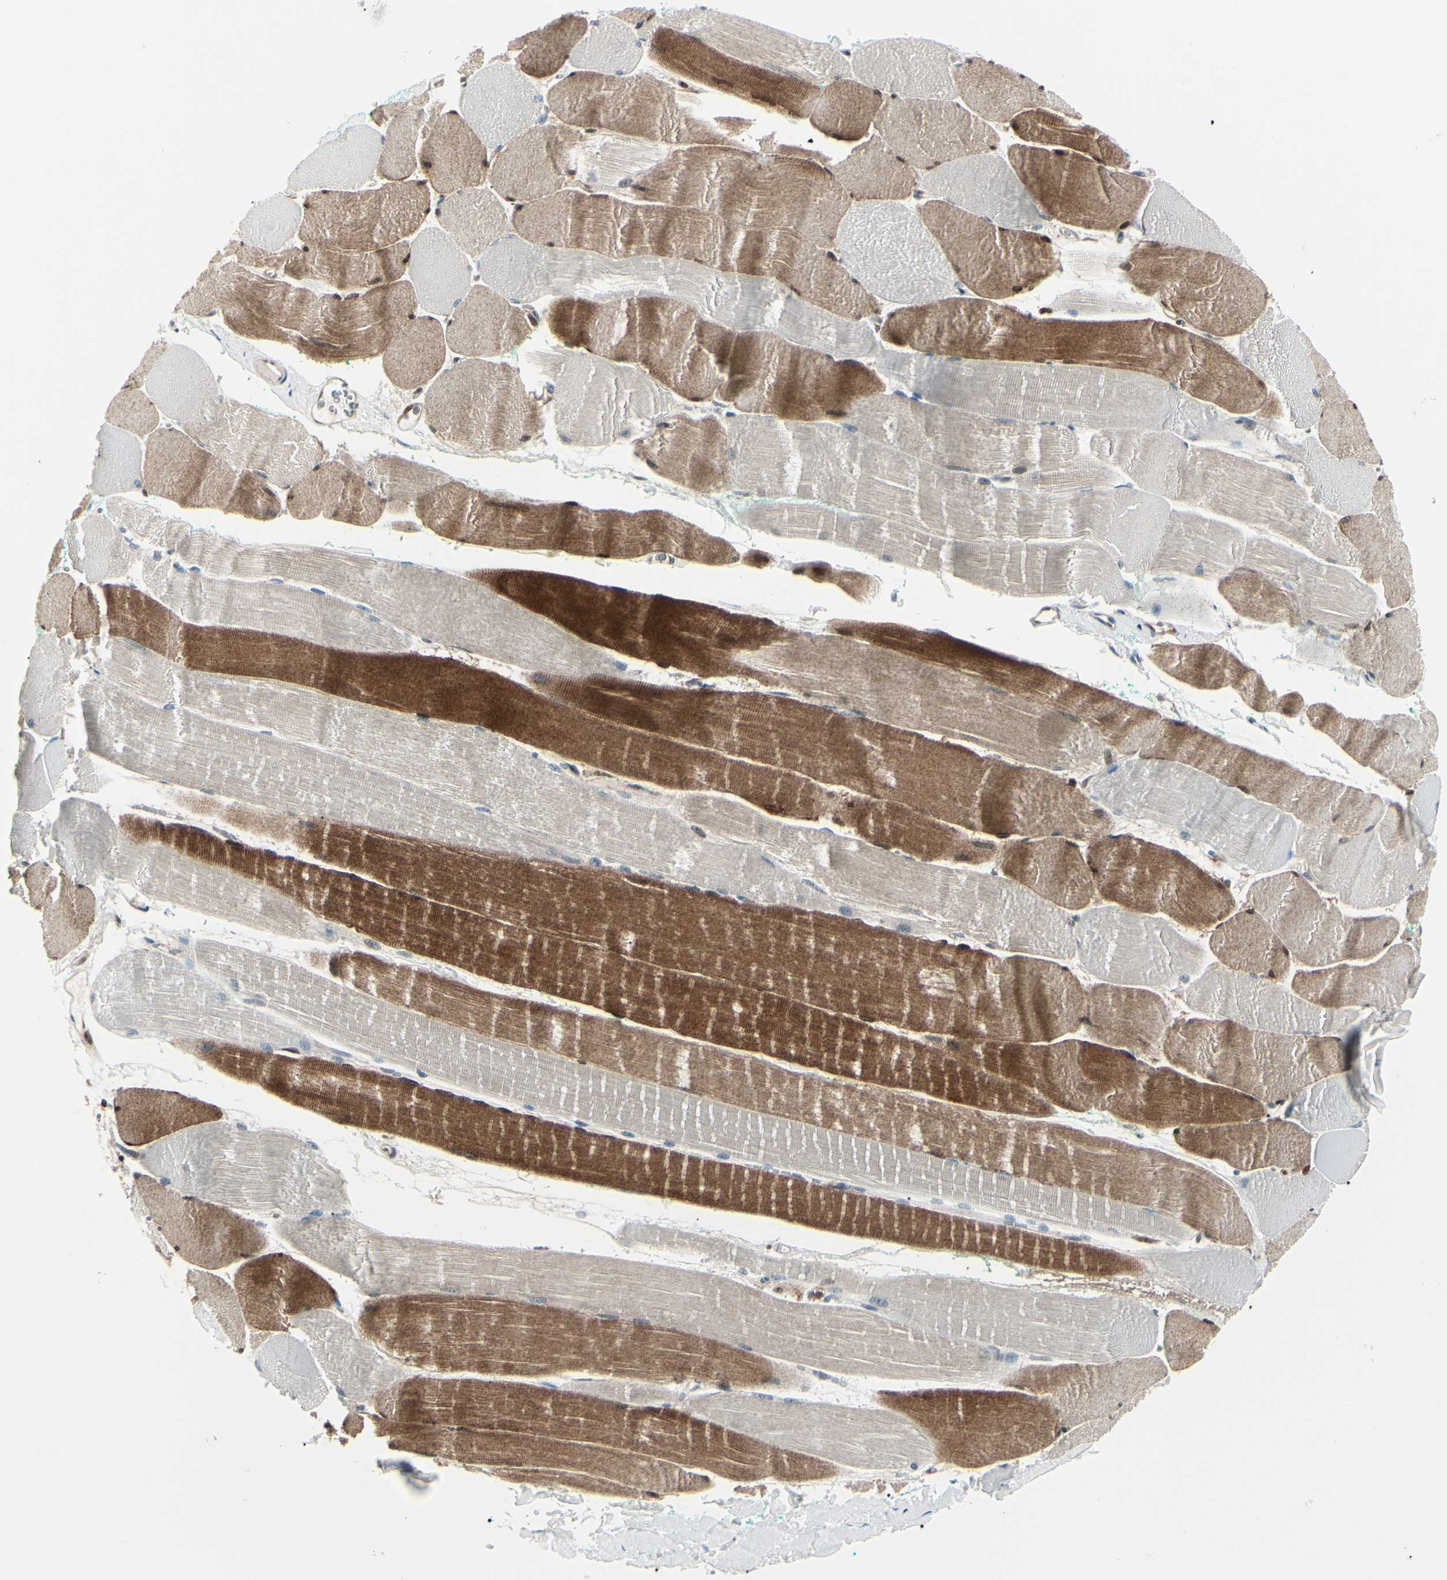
{"staining": {"intensity": "moderate", "quantity": "25%-75%", "location": "cytoplasmic/membranous"}, "tissue": "skeletal muscle", "cell_type": "Myocytes", "image_type": "normal", "snomed": [{"axis": "morphology", "description": "Normal tissue, NOS"}, {"axis": "morphology", "description": "Squamous cell carcinoma, NOS"}, {"axis": "topography", "description": "Skeletal muscle"}], "caption": "The photomicrograph displays staining of benign skeletal muscle, revealing moderate cytoplasmic/membranous protein expression (brown color) within myocytes.", "gene": "PGK1", "patient": {"sex": "male", "age": 51}}